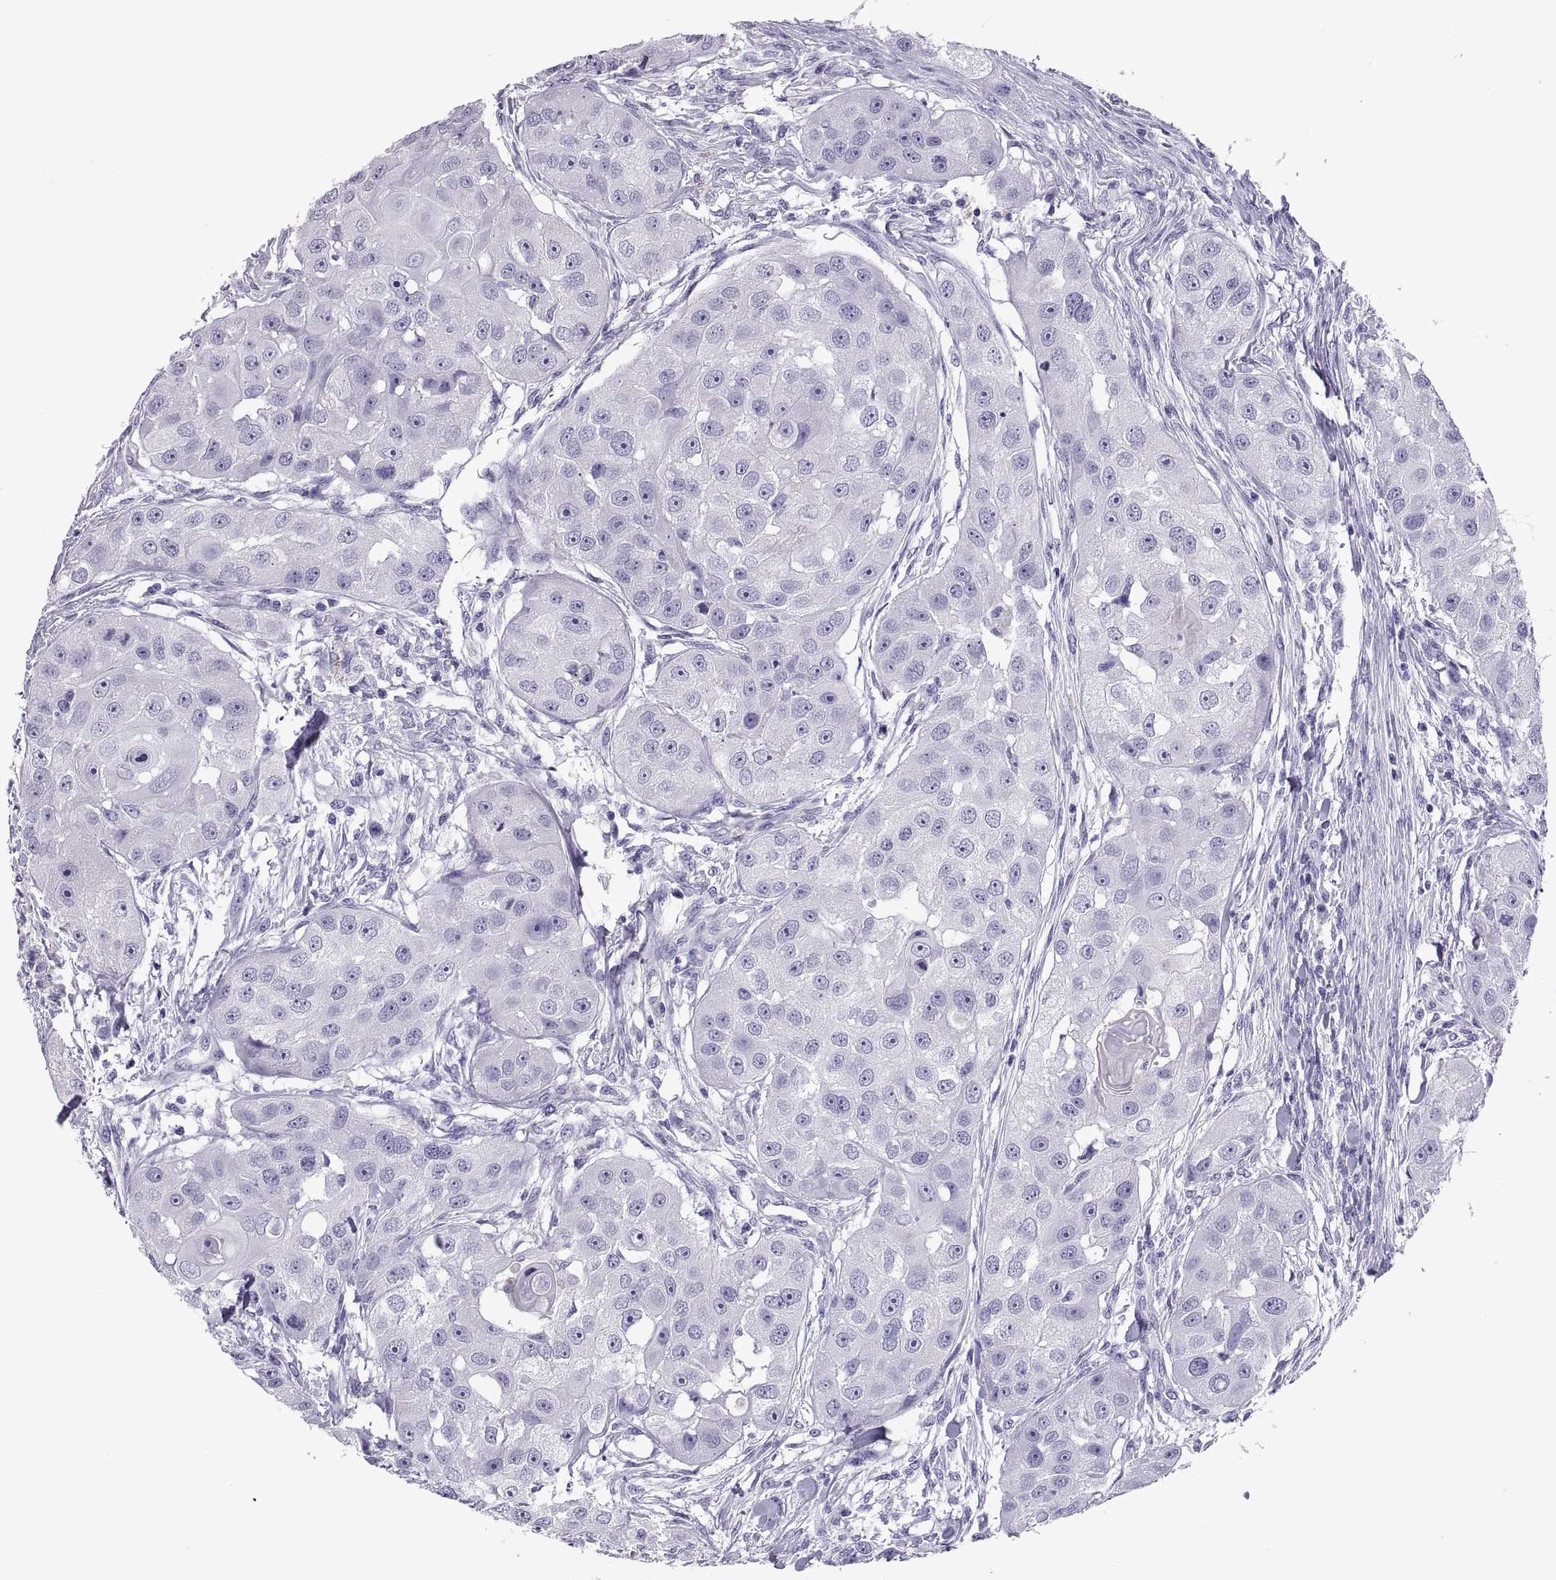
{"staining": {"intensity": "negative", "quantity": "none", "location": "none"}, "tissue": "head and neck cancer", "cell_type": "Tumor cells", "image_type": "cancer", "snomed": [{"axis": "morphology", "description": "Squamous cell carcinoma, NOS"}, {"axis": "topography", "description": "Head-Neck"}], "caption": "This photomicrograph is of squamous cell carcinoma (head and neck) stained with IHC to label a protein in brown with the nuclei are counter-stained blue. There is no expression in tumor cells.", "gene": "RGS20", "patient": {"sex": "male", "age": 51}}